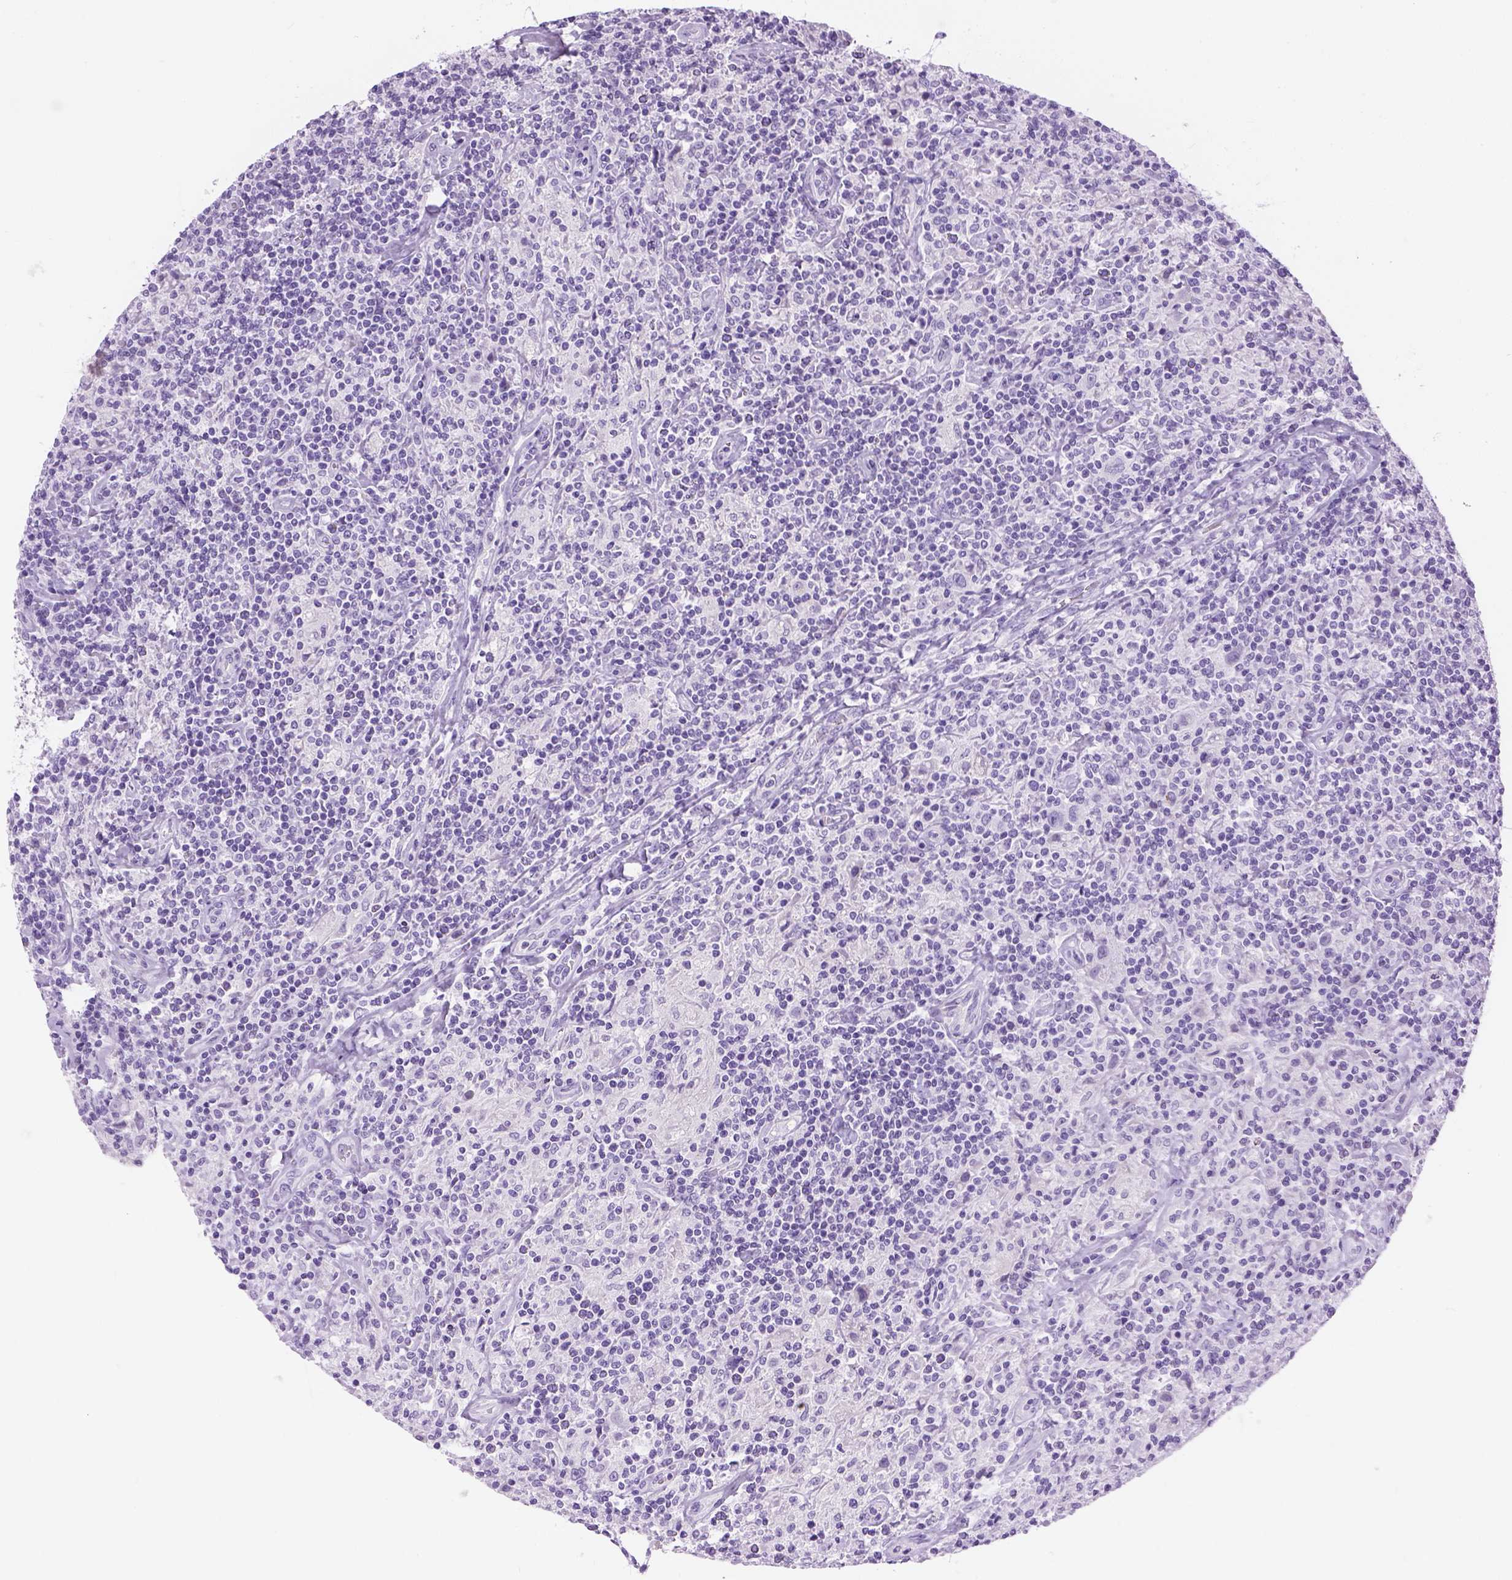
{"staining": {"intensity": "negative", "quantity": "none", "location": "none"}, "tissue": "lymphoma", "cell_type": "Tumor cells", "image_type": "cancer", "snomed": [{"axis": "morphology", "description": "Hodgkin's disease, NOS"}, {"axis": "topography", "description": "Lymph node"}], "caption": "The immunohistochemistry histopathology image has no significant positivity in tumor cells of Hodgkin's disease tissue. (Stains: DAB (3,3'-diaminobenzidine) immunohistochemistry with hematoxylin counter stain, Microscopy: brightfield microscopy at high magnification).", "gene": "TMEM38A", "patient": {"sex": "male", "age": 70}}